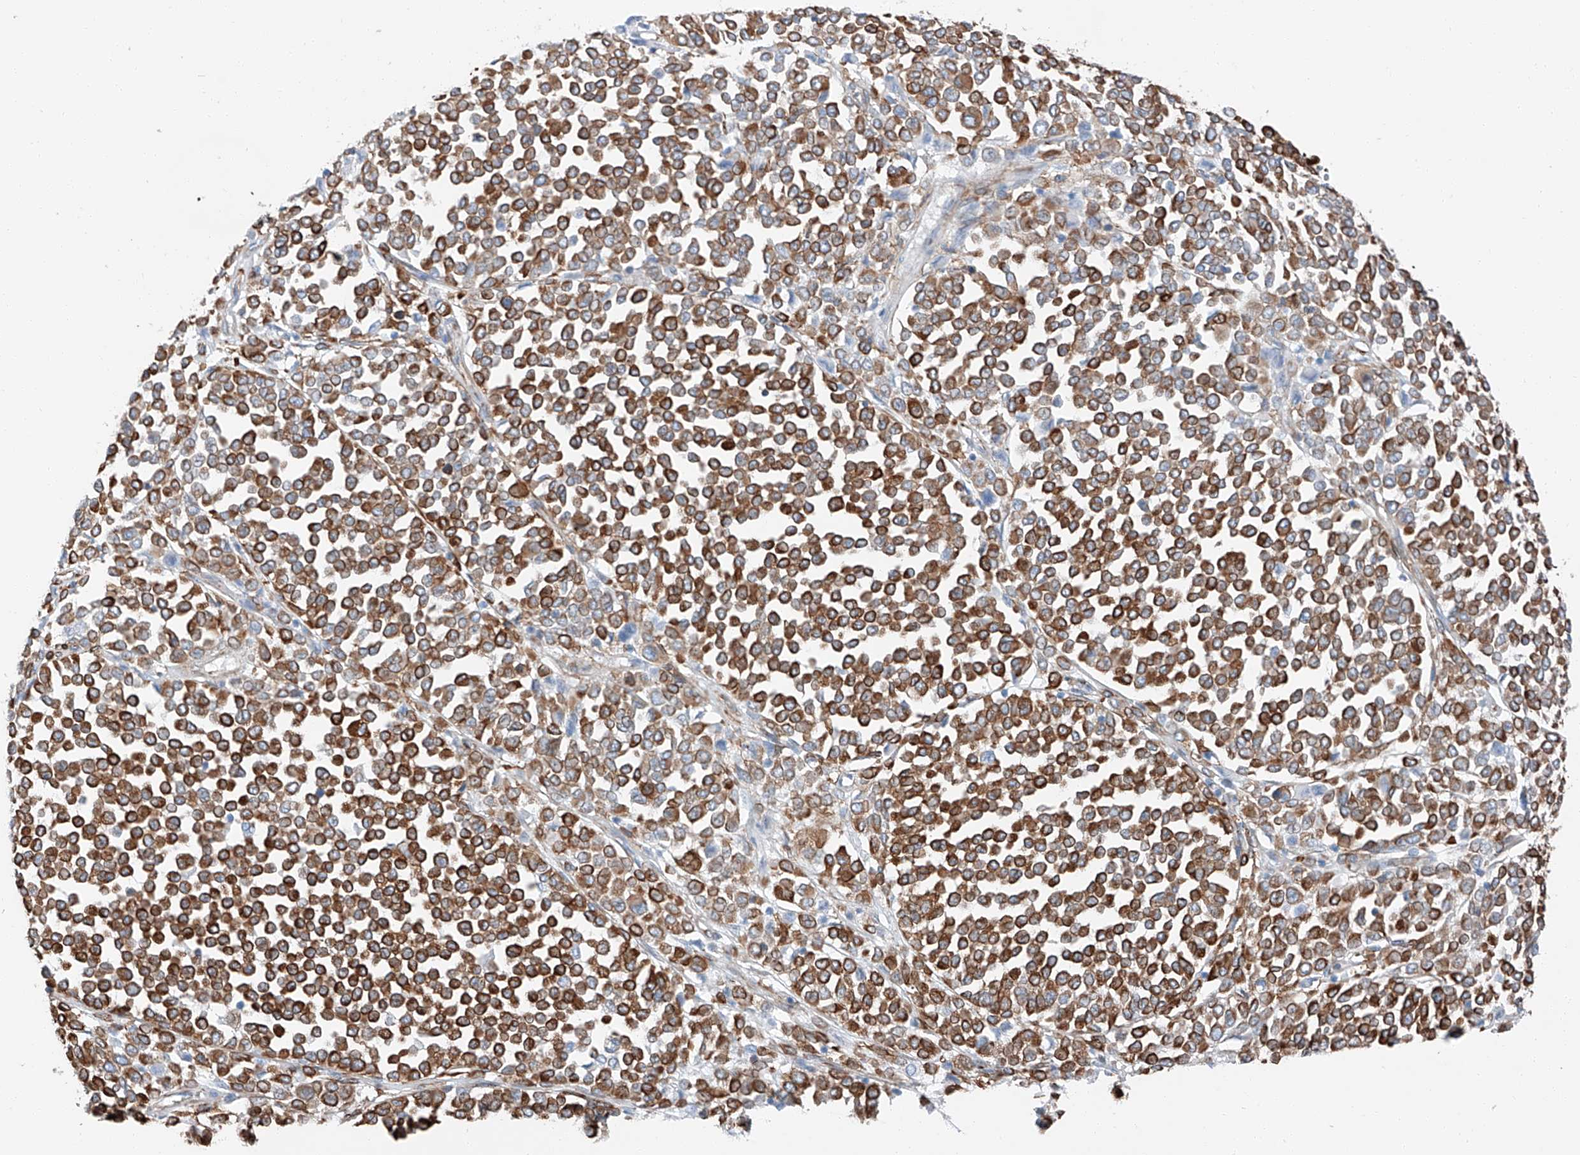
{"staining": {"intensity": "moderate", "quantity": ">75%", "location": "cytoplasmic/membranous"}, "tissue": "melanoma", "cell_type": "Tumor cells", "image_type": "cancer", "snomed": [{"axis": "morphology", "description": "Malignant melanoma, Metastatic site"}, {"axis": "topography", "description": "Pancreas"}], "caption": "Brown immunohistochemical staining in human melanoma exhibits moderate cytoplasmic/membranous positivity in approximately >75% of tumor cells.", "gene": "ZNF804A", "patient": {"sex": "female", "age": 30}}